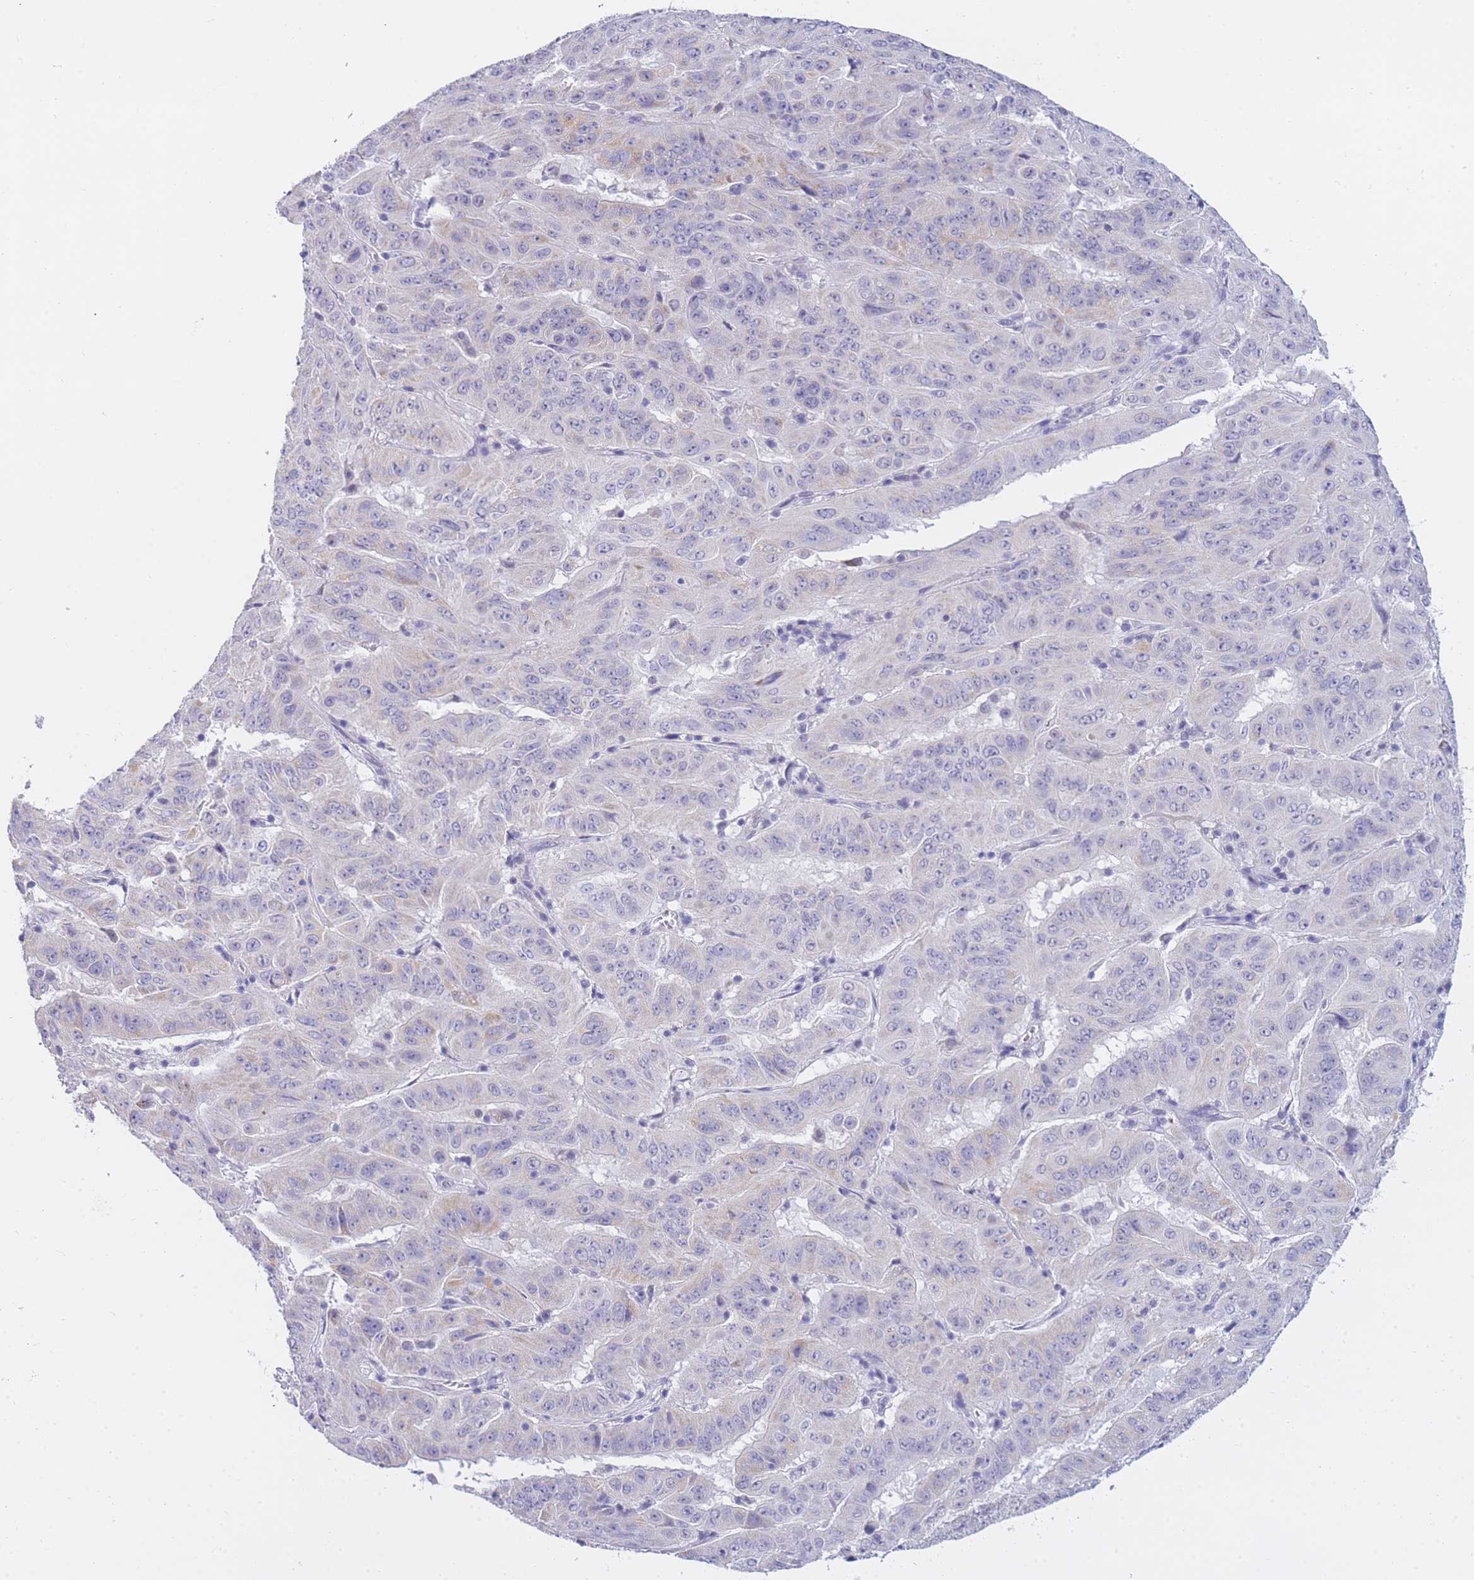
{"staining": {"intensity": "negative", "quantity": "none", "location": "none"}, "tissue": "pancreatic cancer", "cell_type": "Tumor cells", "image_type": "cancer", "snomed": [{"axis": "morphology", "description": "Adenocarcinoma, NOS"}, {"axis": "topography", "description": "Pancreas"}], "caption": "DAB (3,3'-diaminobenzidine) immunohistochemical staining of adenocarcinoma (pancreatic) demonstrates no significant expression in tumor cells. (Brightfield microscopy of DAB (3,3'-diaminobenzidine) immunohistochemistry (IHC) at high magnification).", "gene": "FRAT2", "patient": {"sex": "male", "age": 63}}